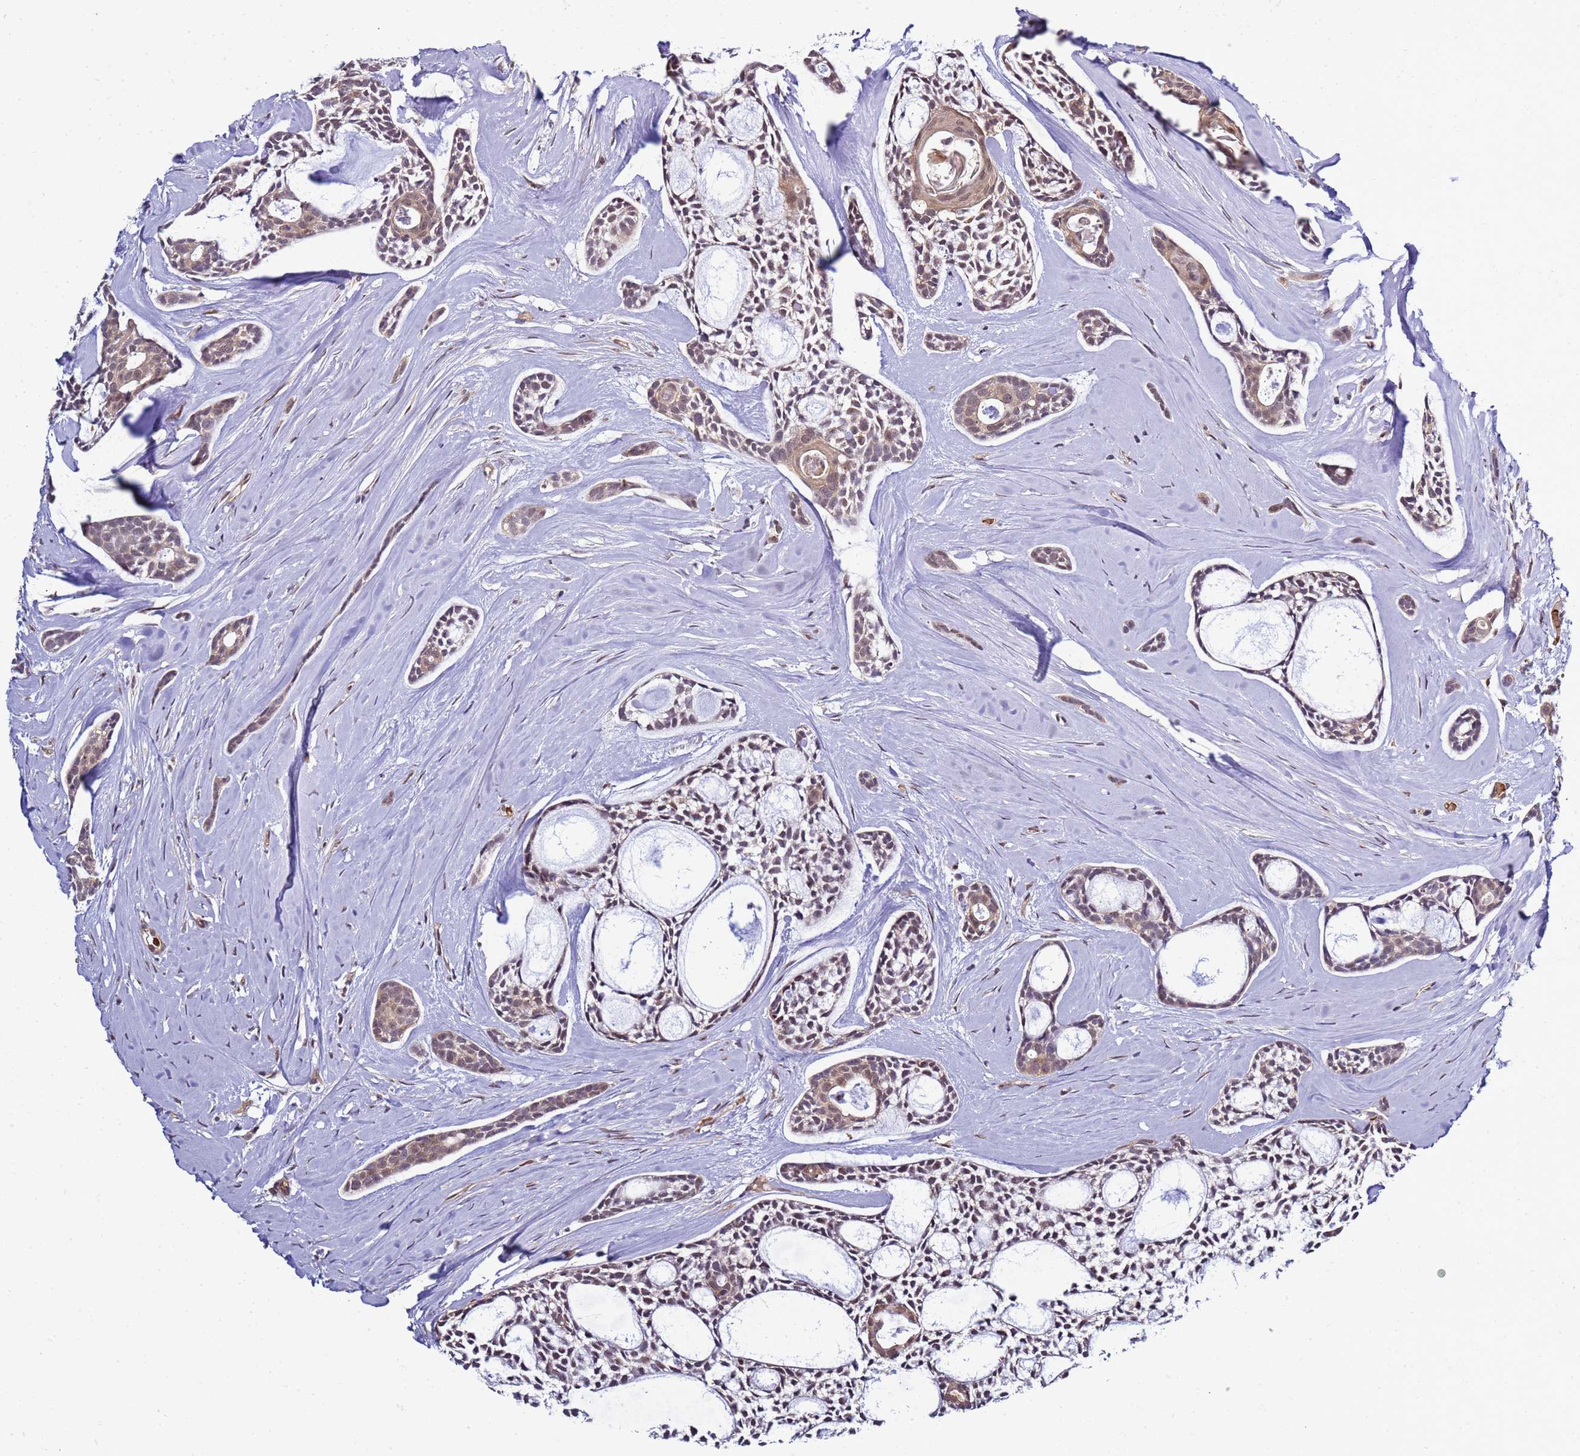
{"staining": {"intensity": "moderate", "quantity": ">75%", "location": "nuclear"}, "tissue": "head and neck cancer", "cell_type": "Tumor cells", "image_type": "cancer", "snomed": [{"axis": "morphology", "description": "Adenocarcinoma, NOS"}, {"axis": "topography", "description": "Subcutis"}, {"axis": "topography", "description": "Head-Neck"}], "caption": "This is an image of IHC staining of head and neck adenocarcinoma, which shows moderate positivity in the nuclear of tumor cells.", "gene": "GEN1", "patient": {"sex": "female", "age": 73}}